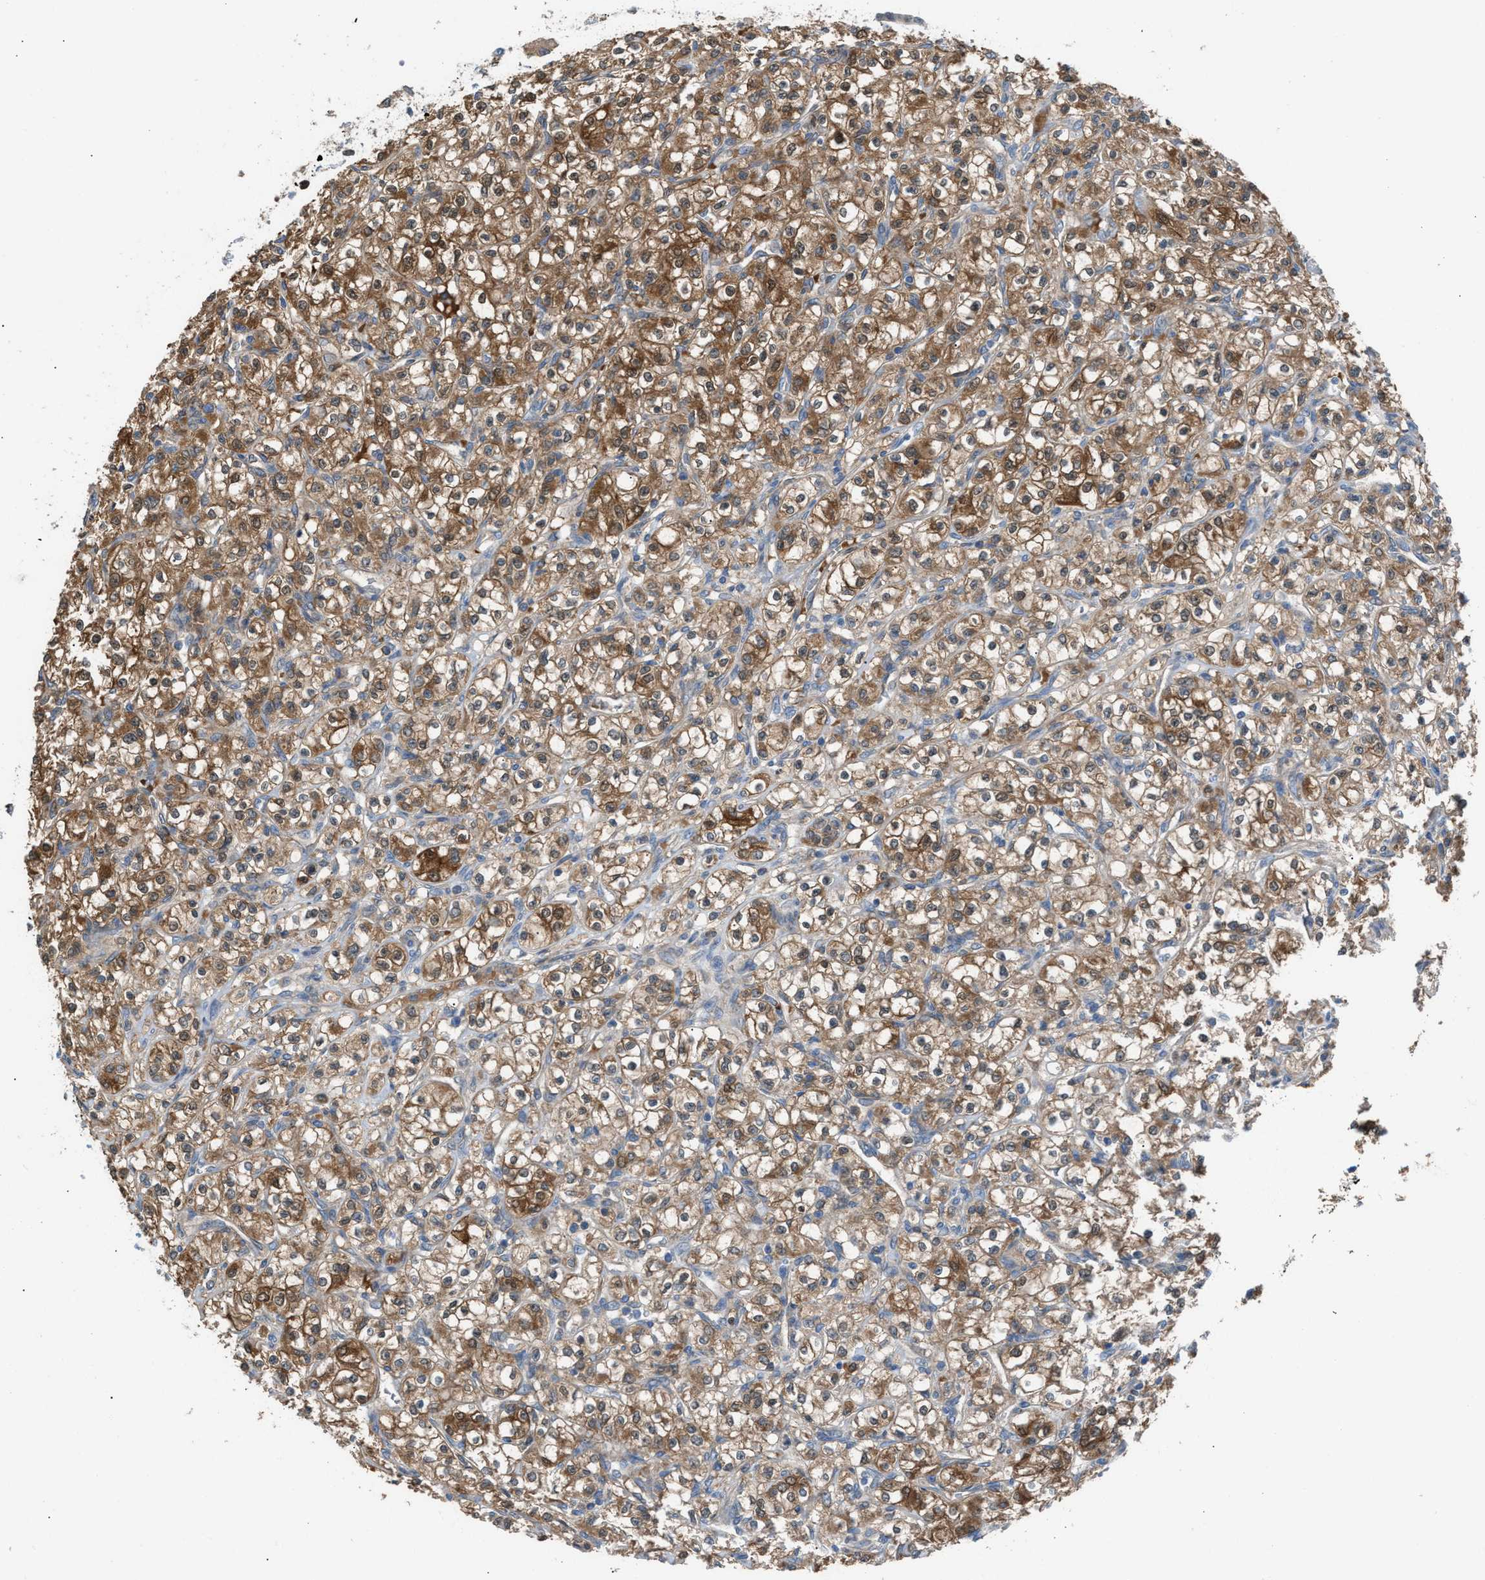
{"staining": {"intensity": "moderate", "quantity": ">75%", "location": "cytoplasmic/membranous"}, "tissue": "renal cancer", "cell_type": "Tumor cells", "image_type": "cancer", "snomed": [{"axis": "morphology", "description": "Adenocarcinoma, NOS"}, {"axis": "topography", "description": "Kidney"}], "caption": "Renal adenocarcinoma was stained to show a protein in brown. There is medium levels of moderate cytoplasmic/membranous positivity in about >75% of tumor cells. (DAB (3,3'-diaminobenzidine) IHC with brightfield microscopy, high magnification).", "gene": "NQO2", "patient": {"sex": "male", "age": 77}}